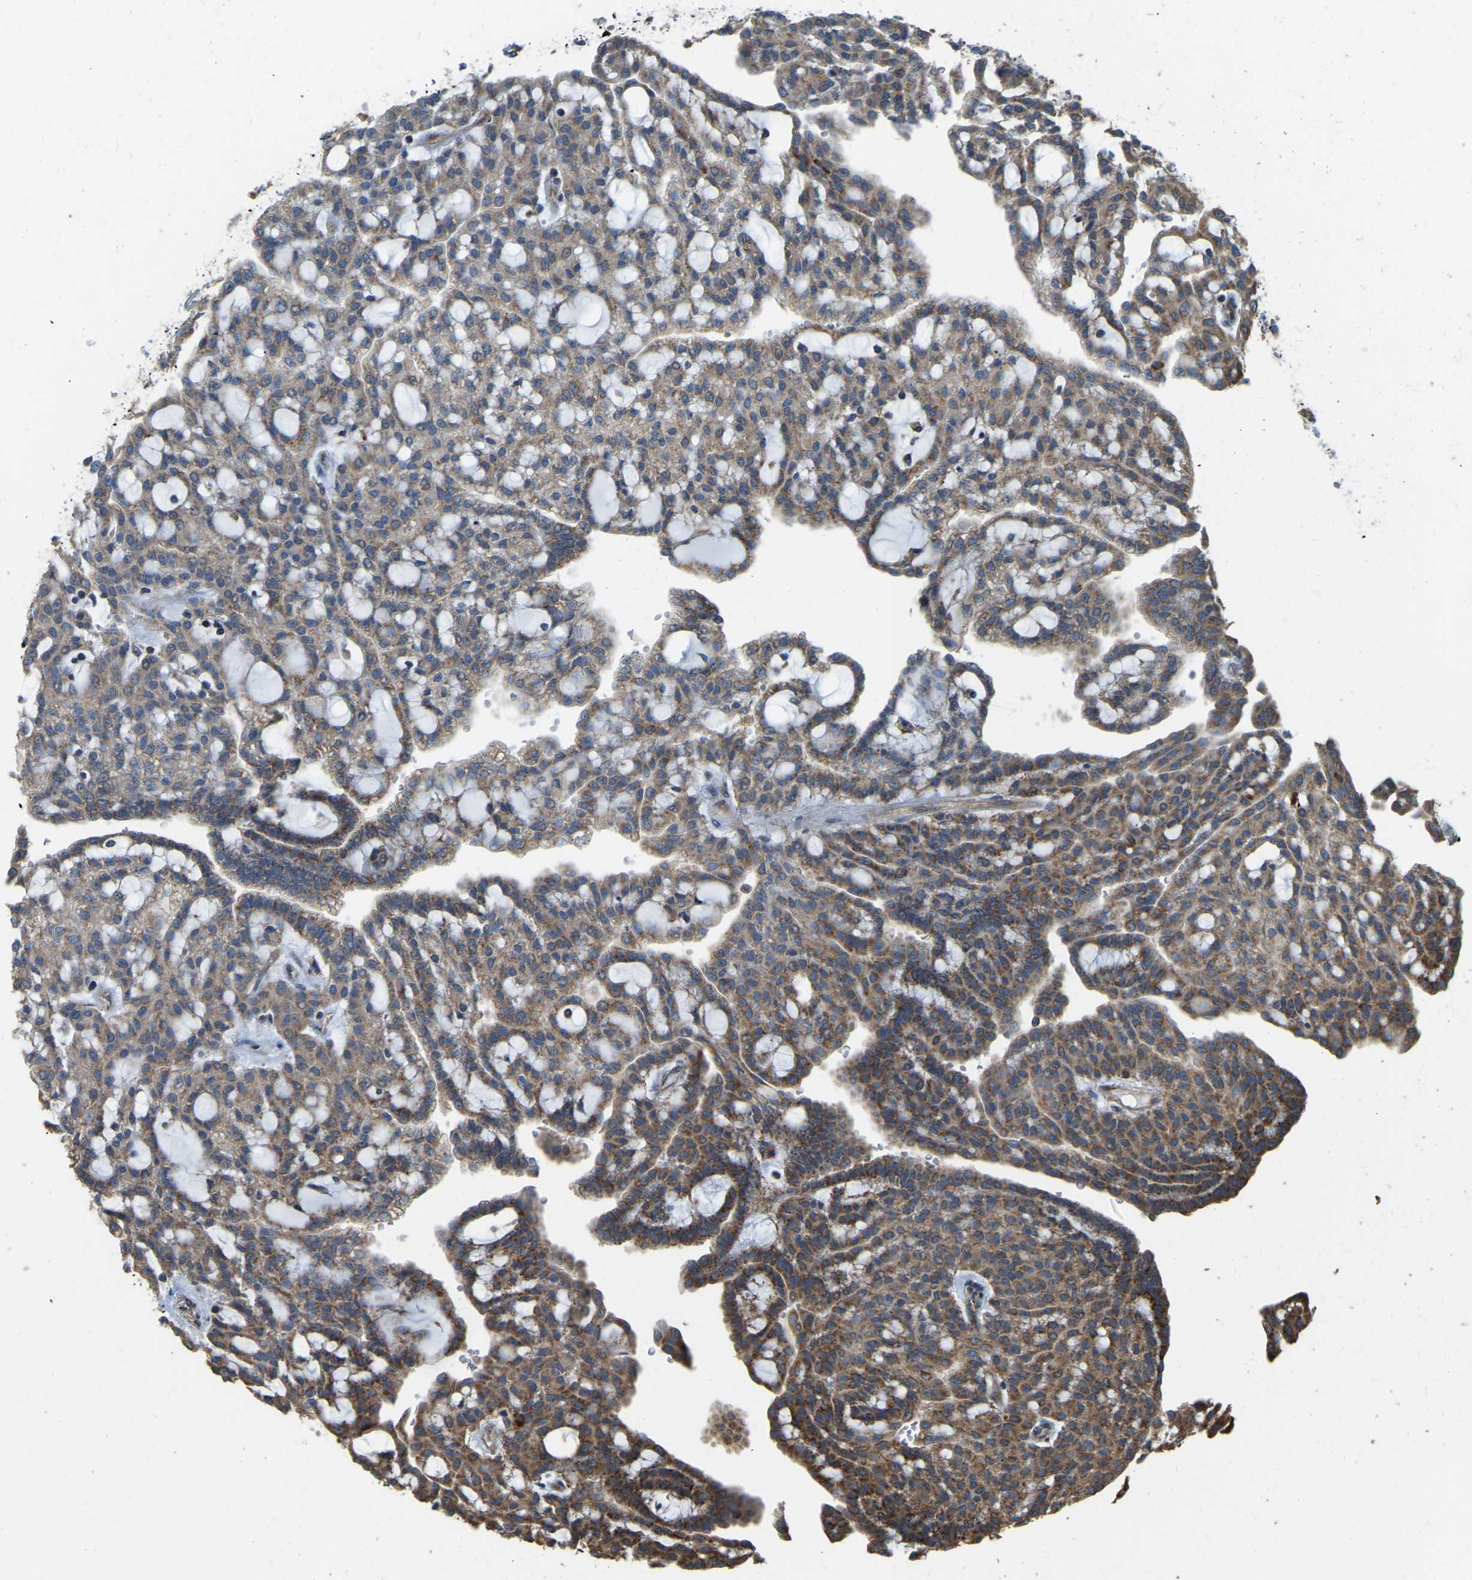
{"staining": {"intensity": "moderate", "quantity": ">75%", "location": "cytoplasmic/membranous"}, "tissue": "renal cancer", "cell_type": "Tumor cells", "image_type": "cancer", "snomed": [{"axis": "morphology", "description": "Adenocarcinoma, NOS"}, {"axis": "topography", "description": "Kidney"}], "caption": "Immunohistochemical staining of human renal adenocarcinoma exhibits moderate cytoplasmic/membranous protein expression in about >75% of tumor cells. (brown staining indicates protein expression, while blue staining denotes nuclei).", "gene": "PSMD7", "patient": {"sex": "male", "age": 63}}